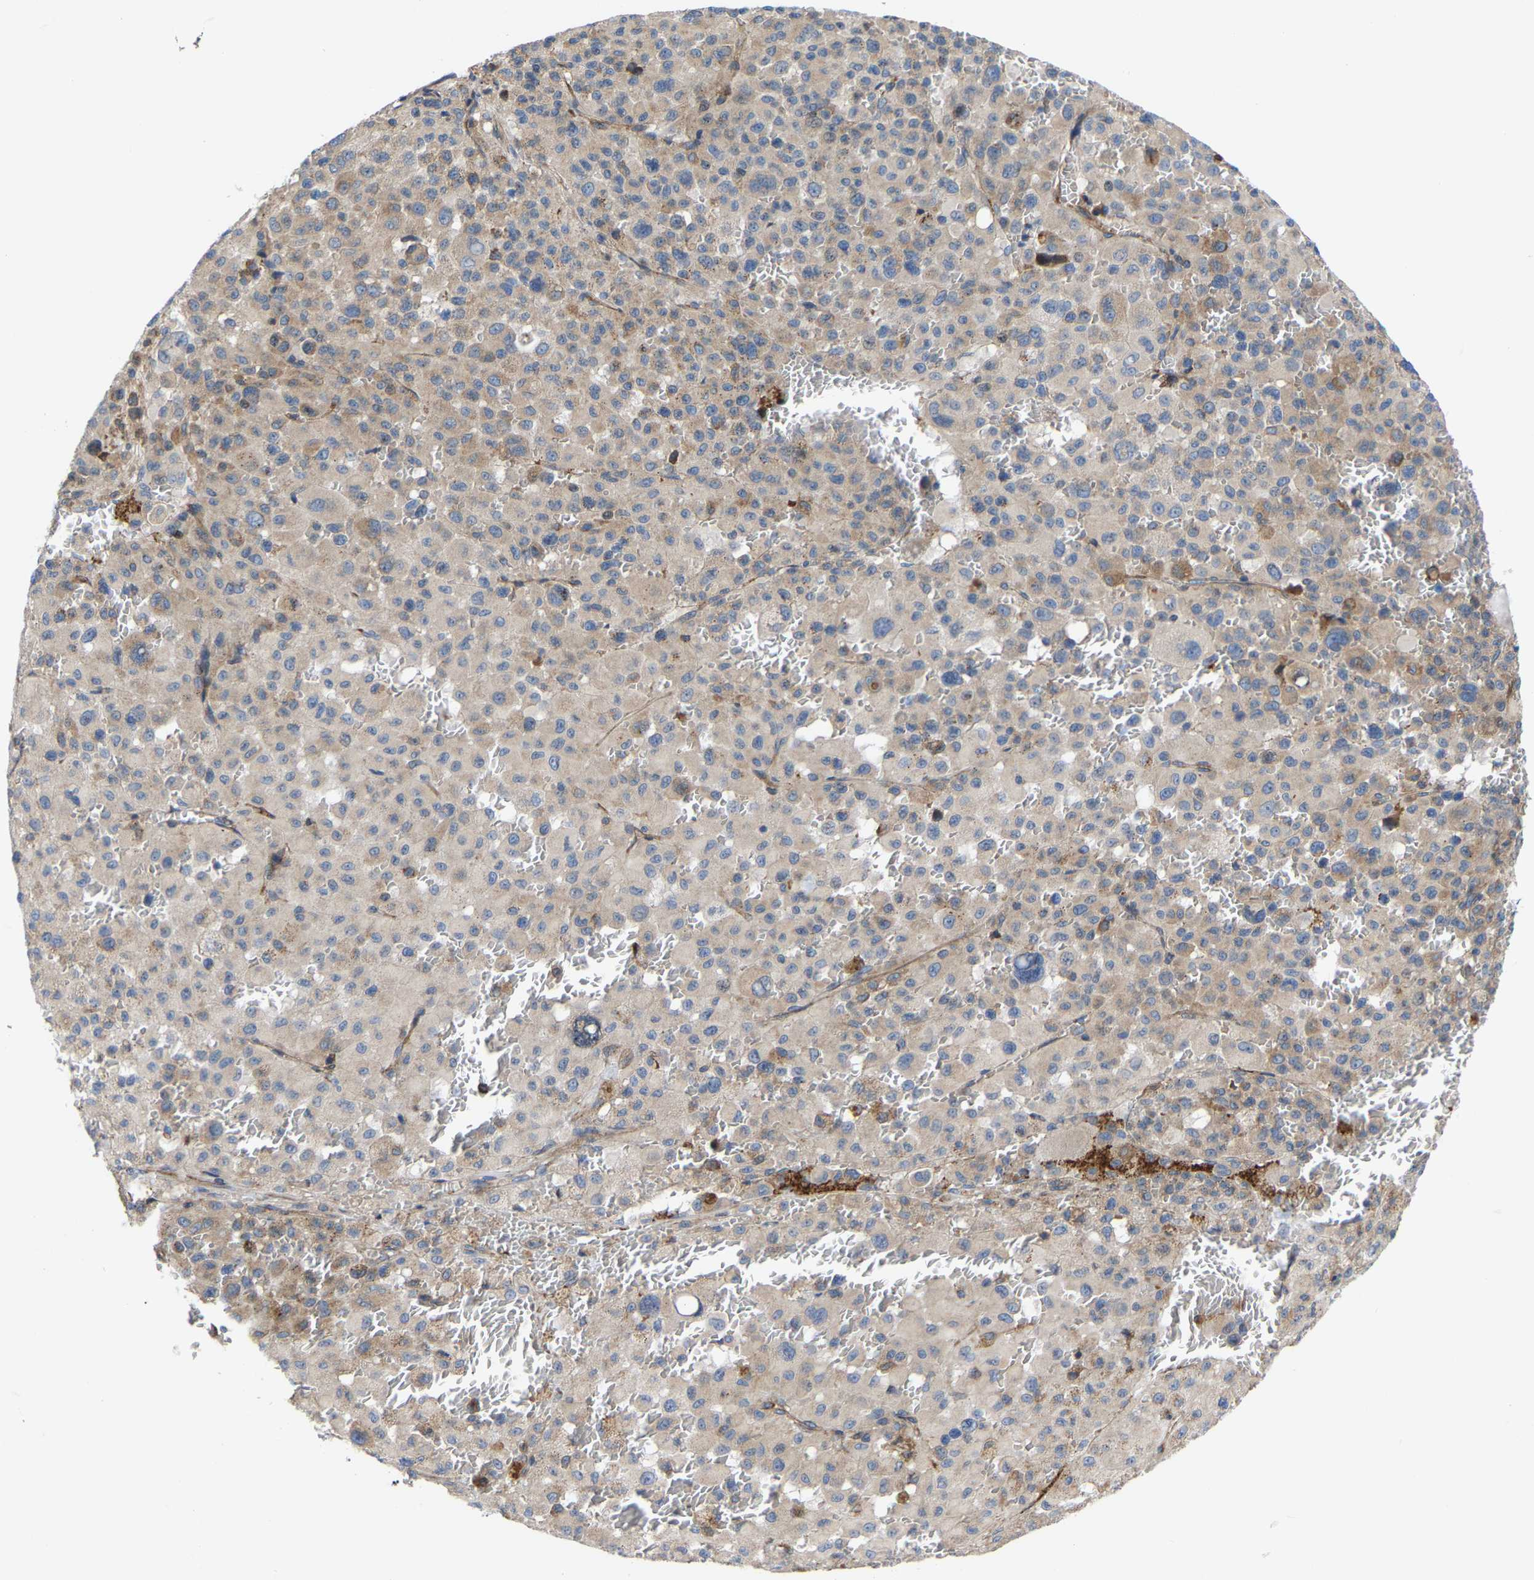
{"staining": {"intensity": "weak", "quantity": ">75%", "location": "cytoplasmic/membranous"}, "tissue": "melanoma", "cell_type": "Tumor cells", "image_type": "cancer", "snomed": [{"axis": "morphology", "description": "Malignant melanoma, Metastatic site"}, {"axis": "topography", "description": "Skin"}], "caption": "IHC photomicrograph of neoplastic tissue: melanoma stained using immunohistochemistry reveals low levels of weak protein expression localized specifically in the cytoplasmic/membranous of tumor cells, appearing as a cytoplasmic/membranous brown color.", "gene": "TOR1B", "patient": {"sex": "female", "age": 74}}